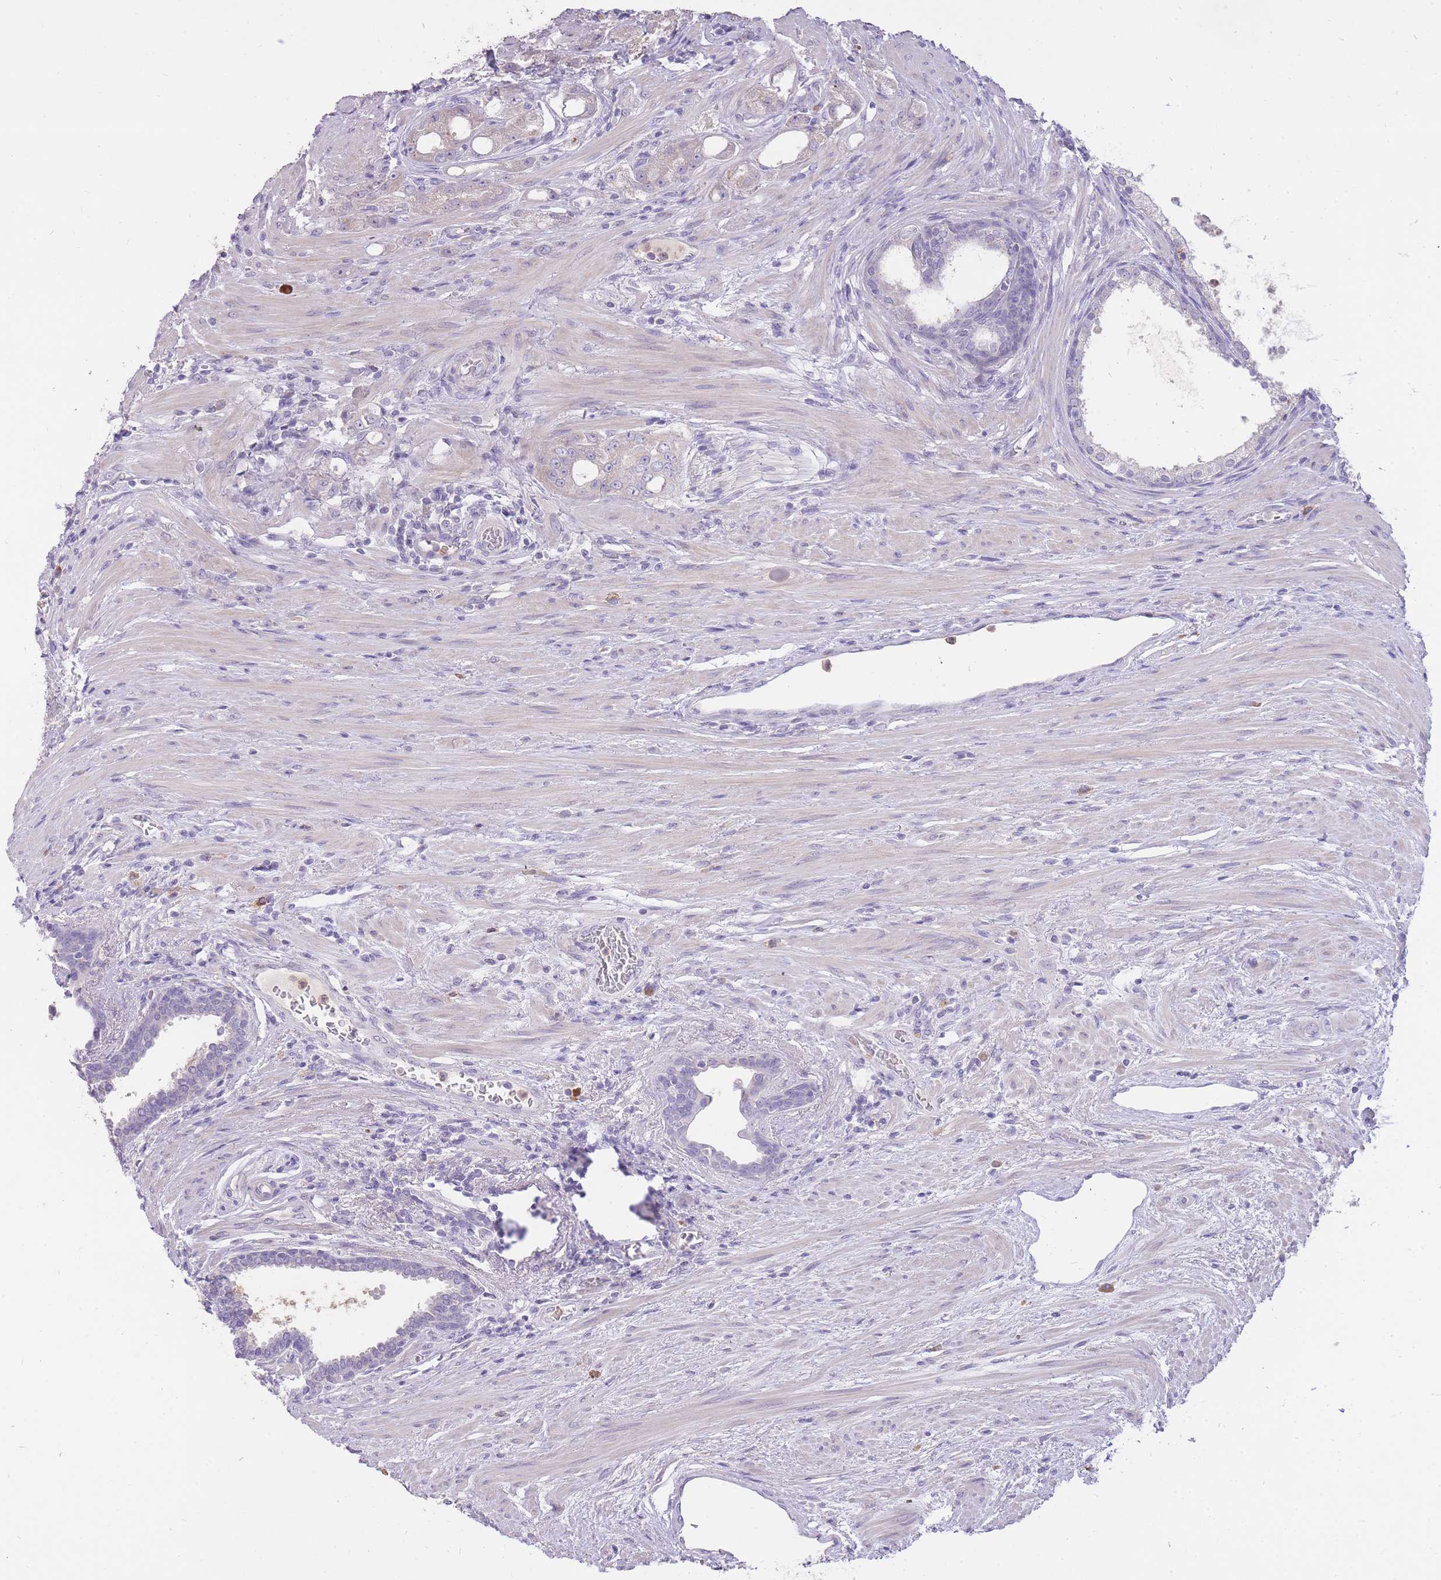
{"staining": {"intensity": "negative", "quantity": "none", "location": "none"}, "tissue": "prostate cancer", "cell_type": "Tumor cells", "image_type": "cancer", "snomed": [{"axis": "morphology", "description": "Adenocarcinoma, High grade"}, {"axis": "topography", "description": "Prostate"}], "caption": "High magnification brightfield microscopy of prostate cancer stained with DAB (brown) and counterstained with hematoxylin (blue): tumor cells show no significant staining. (DAB immunohistochemistry visualized using brightfield microscopy, high magnification).", "gene": "FRG2C", "patient": {"sex": "male", "age": 69}}